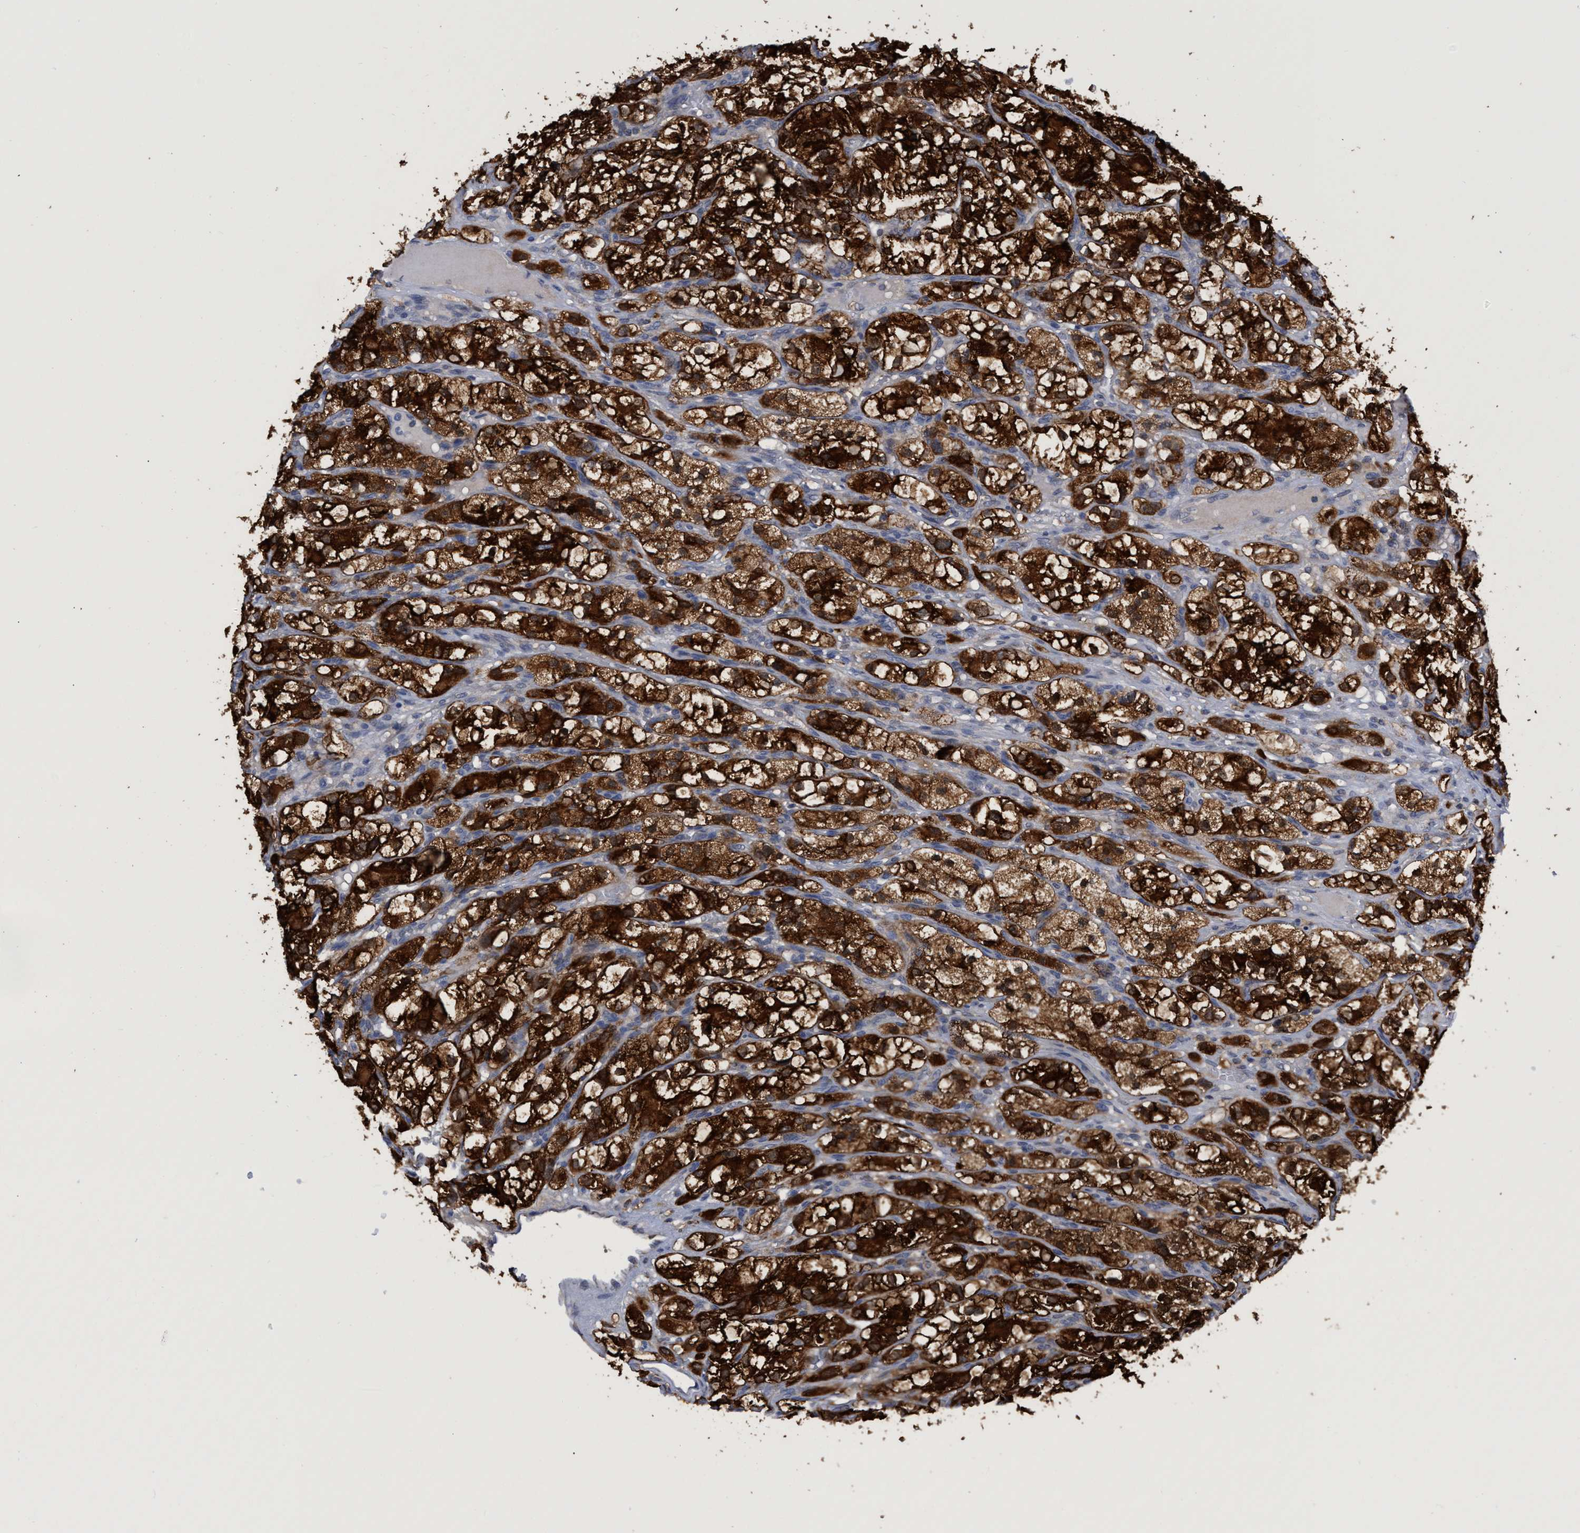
{"staining": {"intensity": "strong", "quantity": ">75%", "location": "cytoplasmic/membranous"}, "tissue": "renal cancer", "cell_type": "Tumor cells", "image_type": "cancer", "snomed": [{"axis": "morphology", "description": "Adenocarcinoma, NOS"}, {"axis": "topography", "description": "Kidney"}], "caption": "IHC micrograph of human renal cancer (adenocarcinoma) stained for a protein (brown), which reveals high levels of strong cytoplasmic/membranous staining in about >75% of tumor cells.", "gene": "CRYZ", "patient": {"sex": "female", "age": 57}}